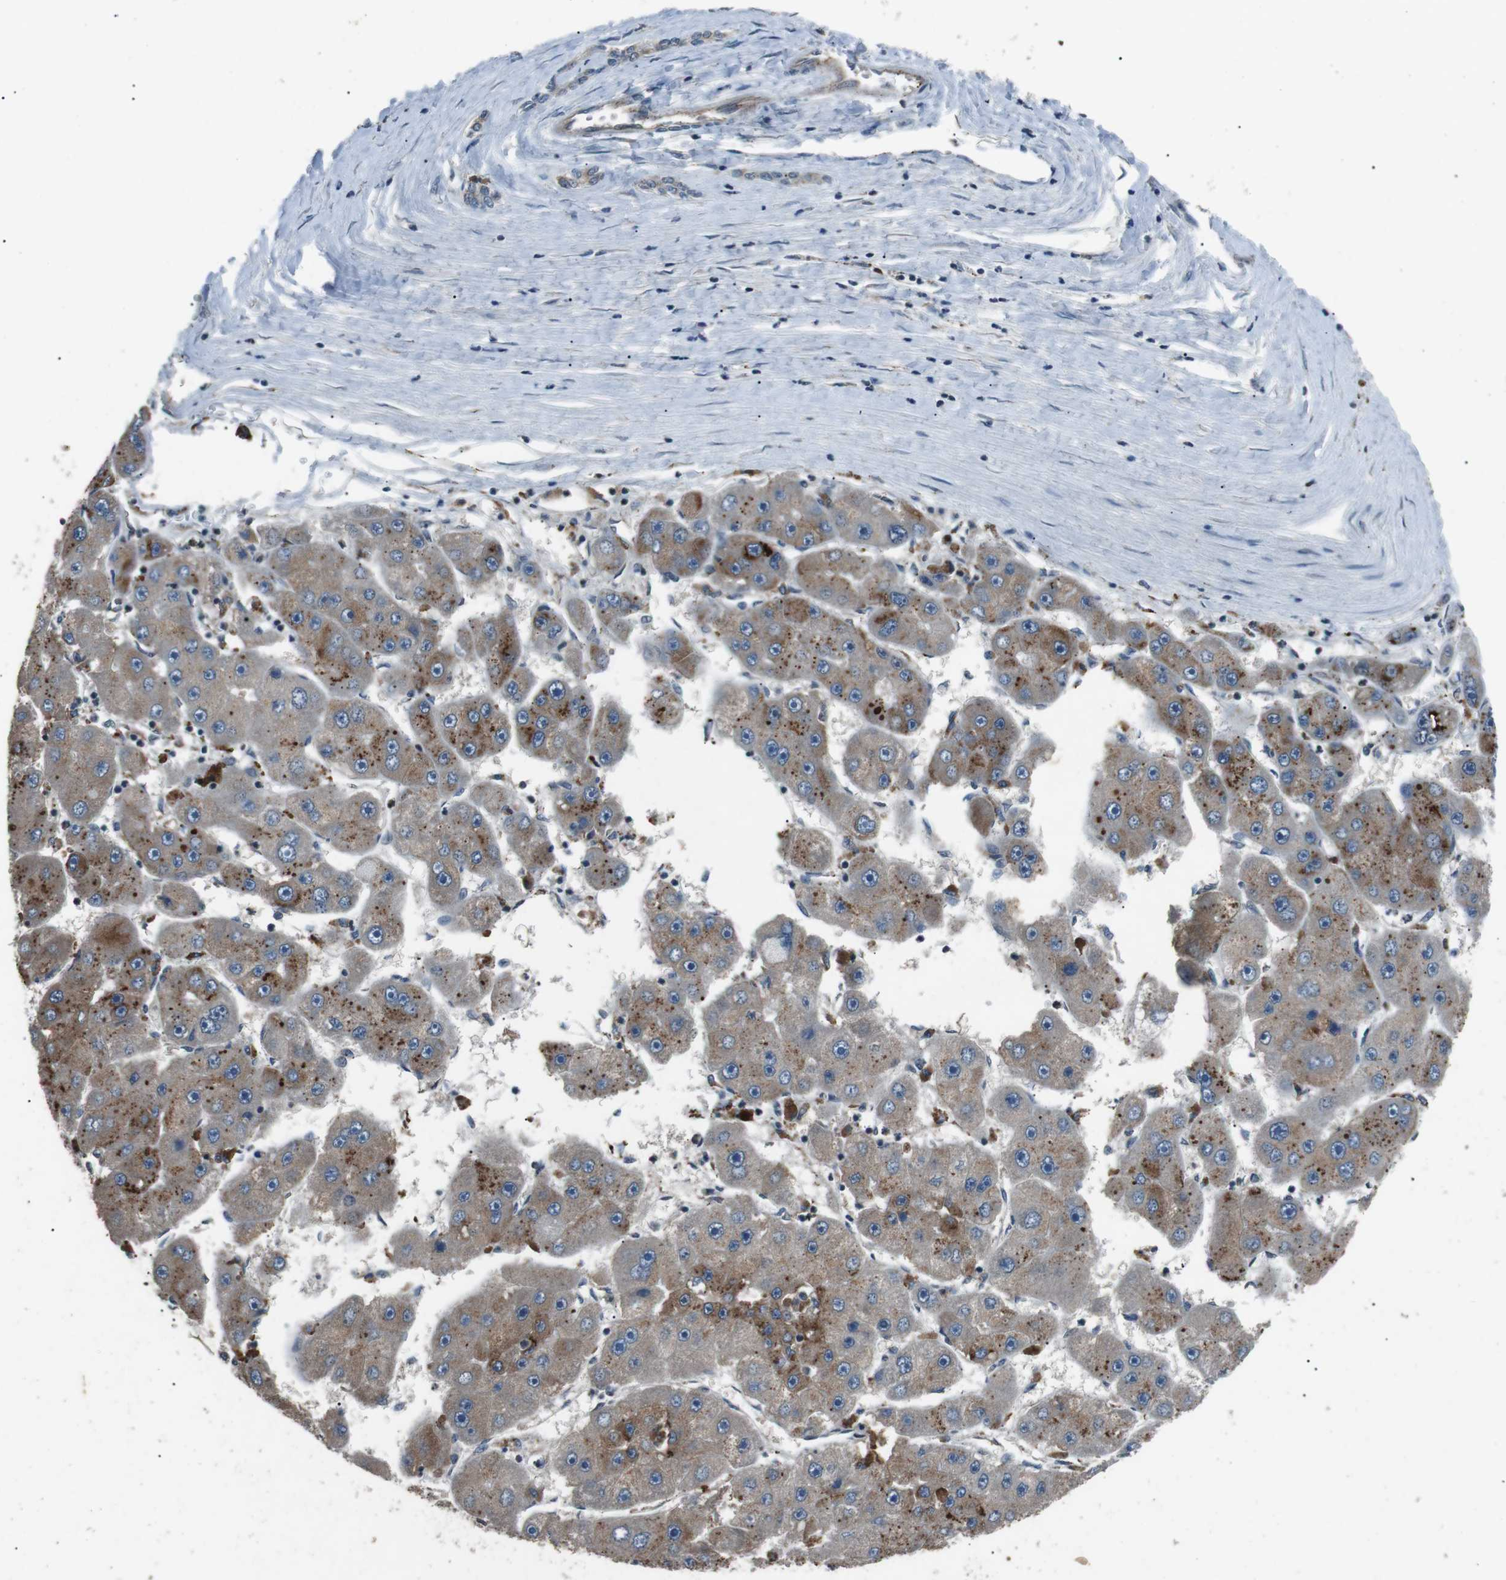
{"staining": {"intensity": "moderate", "quantity": "<25%", "location": "cytoplasmic/membranous"}, "tissue": "liver cancer", "cell_type": "Tumor cells", "image_type": "cancer", "snomed": [{"axis": "morphology", "description": "Carcinoma, Hepatocellular, NOS"}, {"axis": "topography", "description": "Liver"}], "caption": "Liver hepatocellular carcinoma stained with a protein marker exhibits moderate staining in tumor cells.", "gene": "NEK7", "patient": {"sex": "female", "age": 61}}